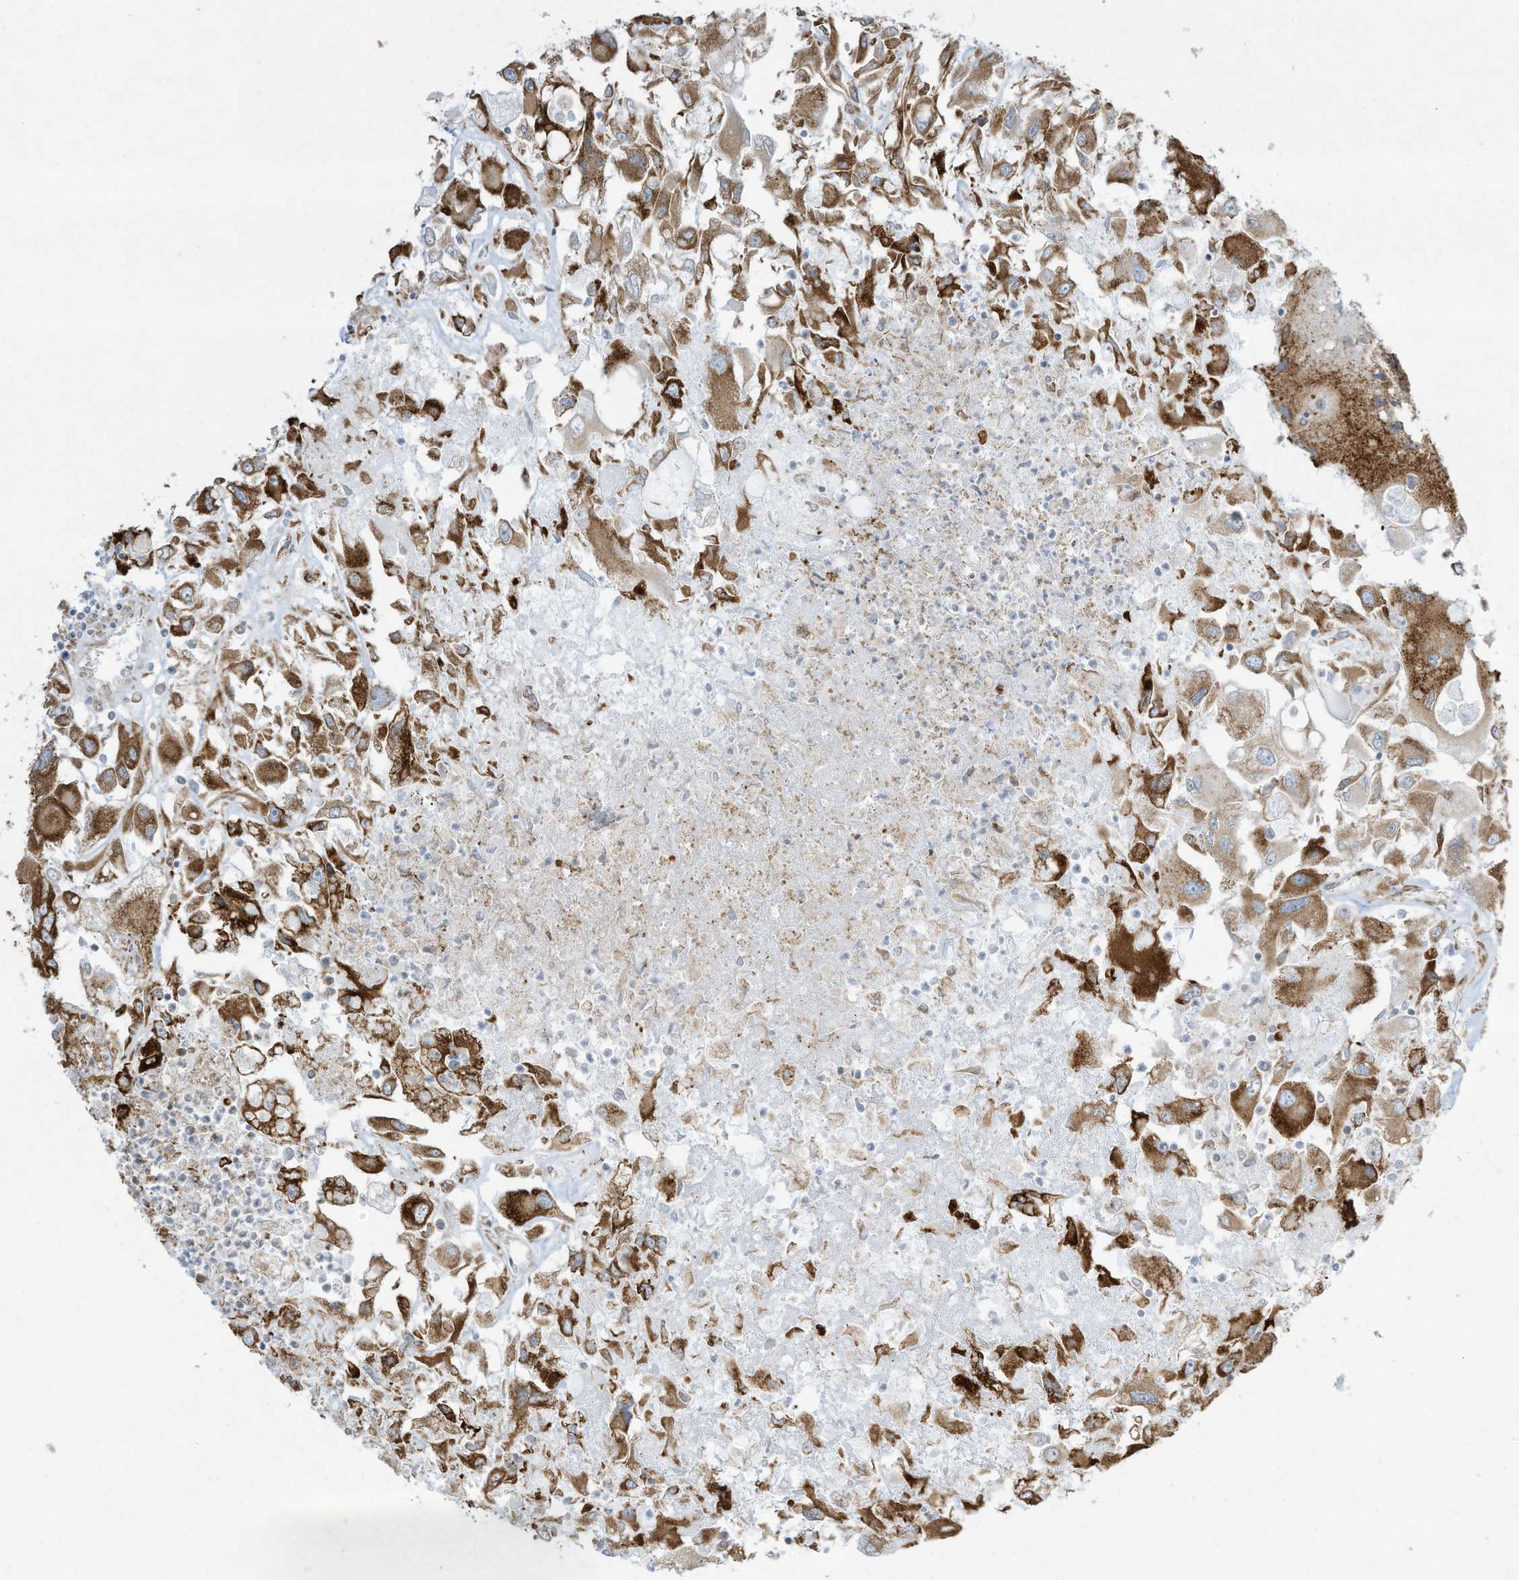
{"staining": {"intensity": "strong", "quantity": "25%-75%", "location": "cytoplasmic/membranous"}, "tissue": "renal cancer", "cell_type": "Tumor cells", "image_type": "cancer", "snomed": [{"axis": "morphology", "description": "Adenocarcinoma, NOS"}, {"axis": "topography", "description": "Kidney"}], "caption": "Immunohistochemical staining of renal cancer displays high levels of strong cytoplasmic/membranous expression in approximately 25%-75% of tumor cells. (DAB = brown stain, brightfield microscopy at high magnification).", "gene": "PTK6", "patient": {"sex": "female", "age": 52}}